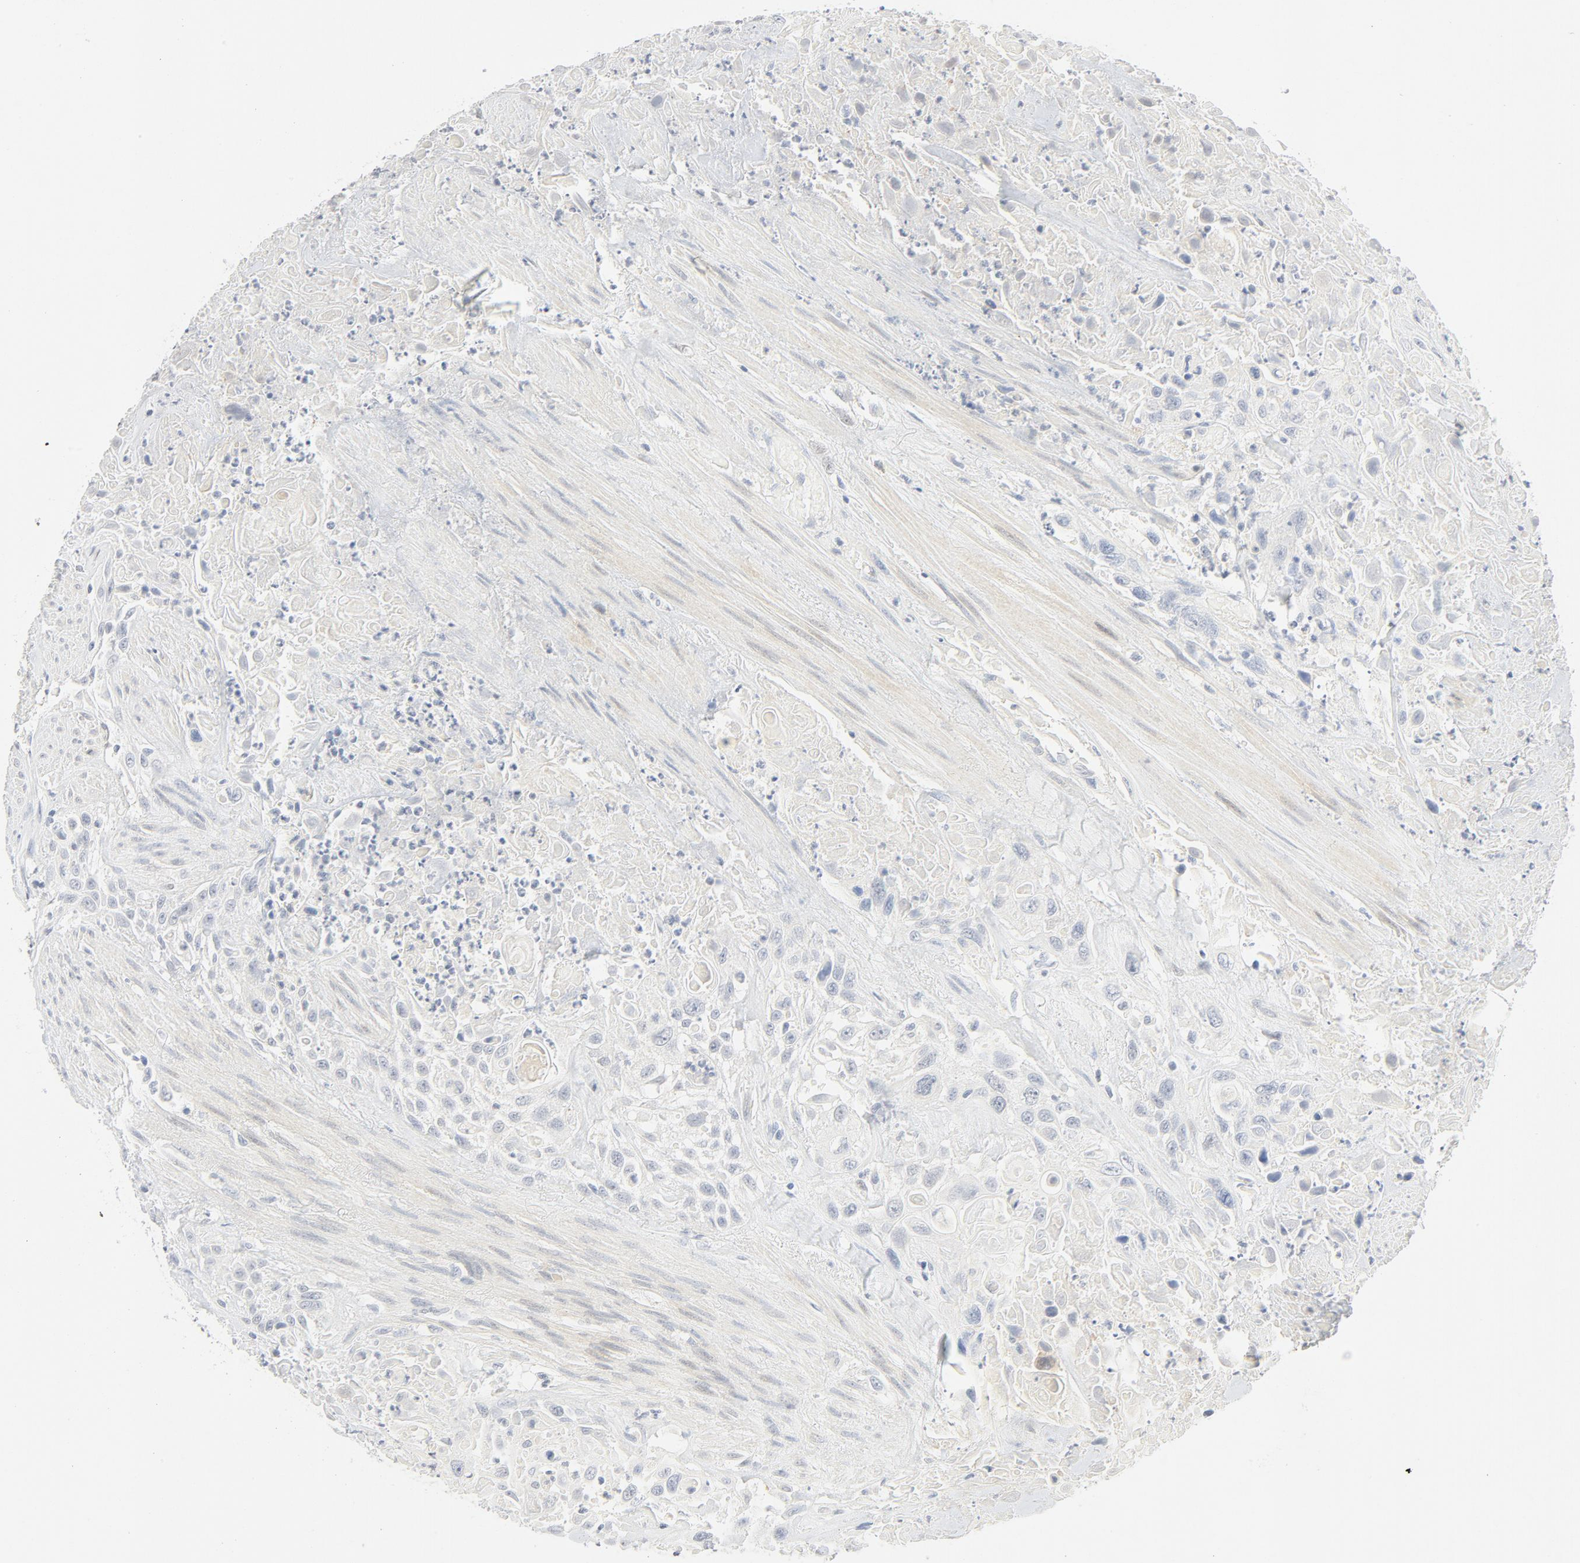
{"staining": {"intensity": "negative", "quantity": "none", "location": "none"}, "tissue": "urothelial cancer", "cell_type": "Tumor cells", "image_type": "cancer", "snomed": [{"axis": "morphology", "description": "Urothelial carcinoma, High grade"}, {"axis": "topography", "description": "Urinary bladder"}], "caption": "Image shows no protein expression in tumor cells of urothelial carcinoma (high-grade) tissue.", "gene": "PGM1", "patient": {"sex": "female", "age": 84}}